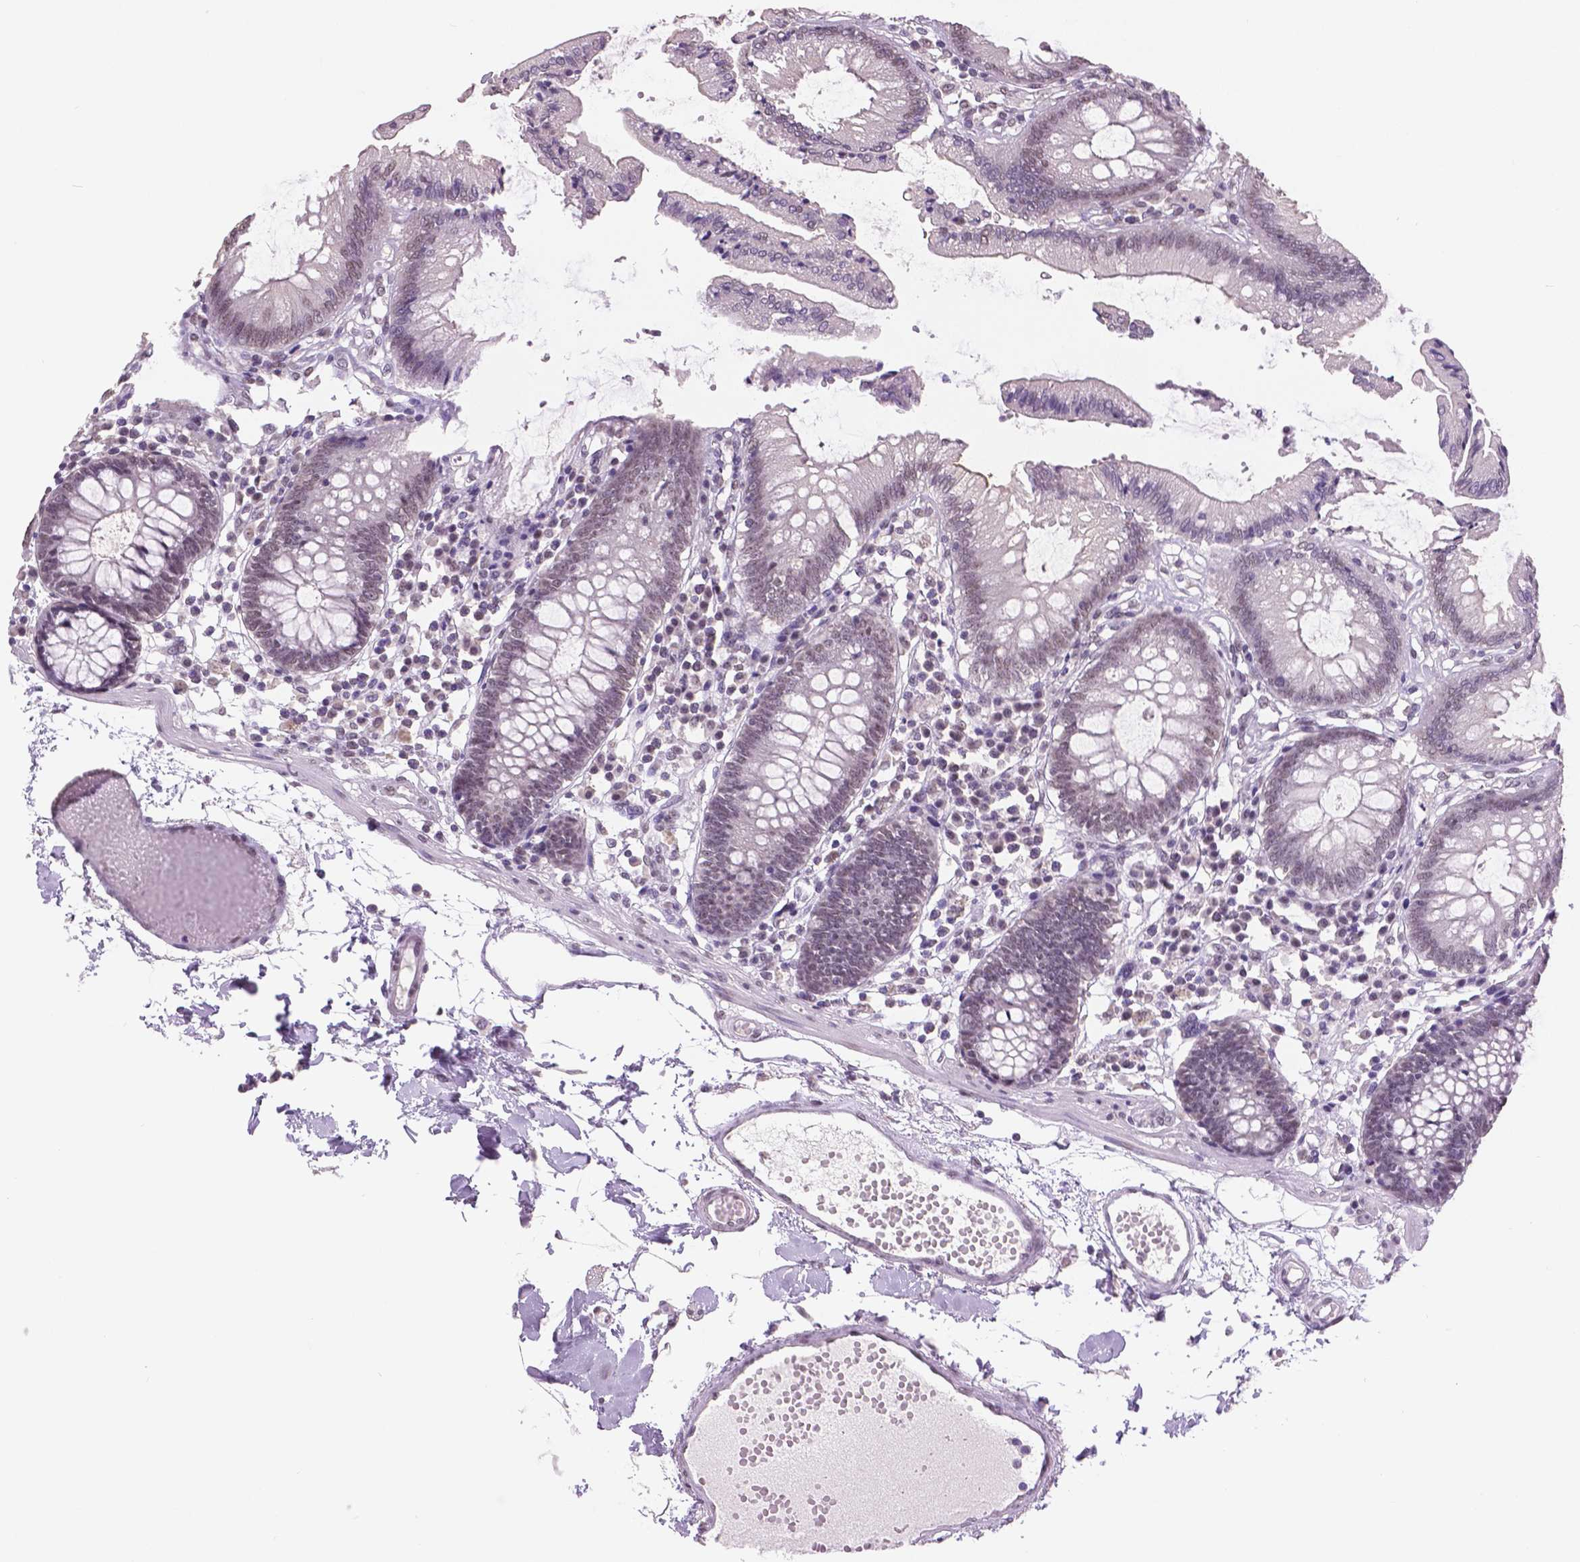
{"staining": {"intensity": "negative", "quantity": "none", "location": "none"}, "tissue": "colon", "cell_type": "Endothelial cells", "image_type": "normal", "snomed": [{"axis": "morphology", "description": "Normal tissue, NOS"}, {"axis": "morphology", "description": "Adenocarcinoma, NOS"}, {"axis": "topography", "description": "Colon"}], "caption": "IHC of benign human colon exhibits no staining in endothelial cells. (DAB (3,3'-diaminobenzidine) immunohistochemistry (IHC), high magnification).", "gene": "IGF2BP1", "patient": {"sex": "male", "age": 83}}